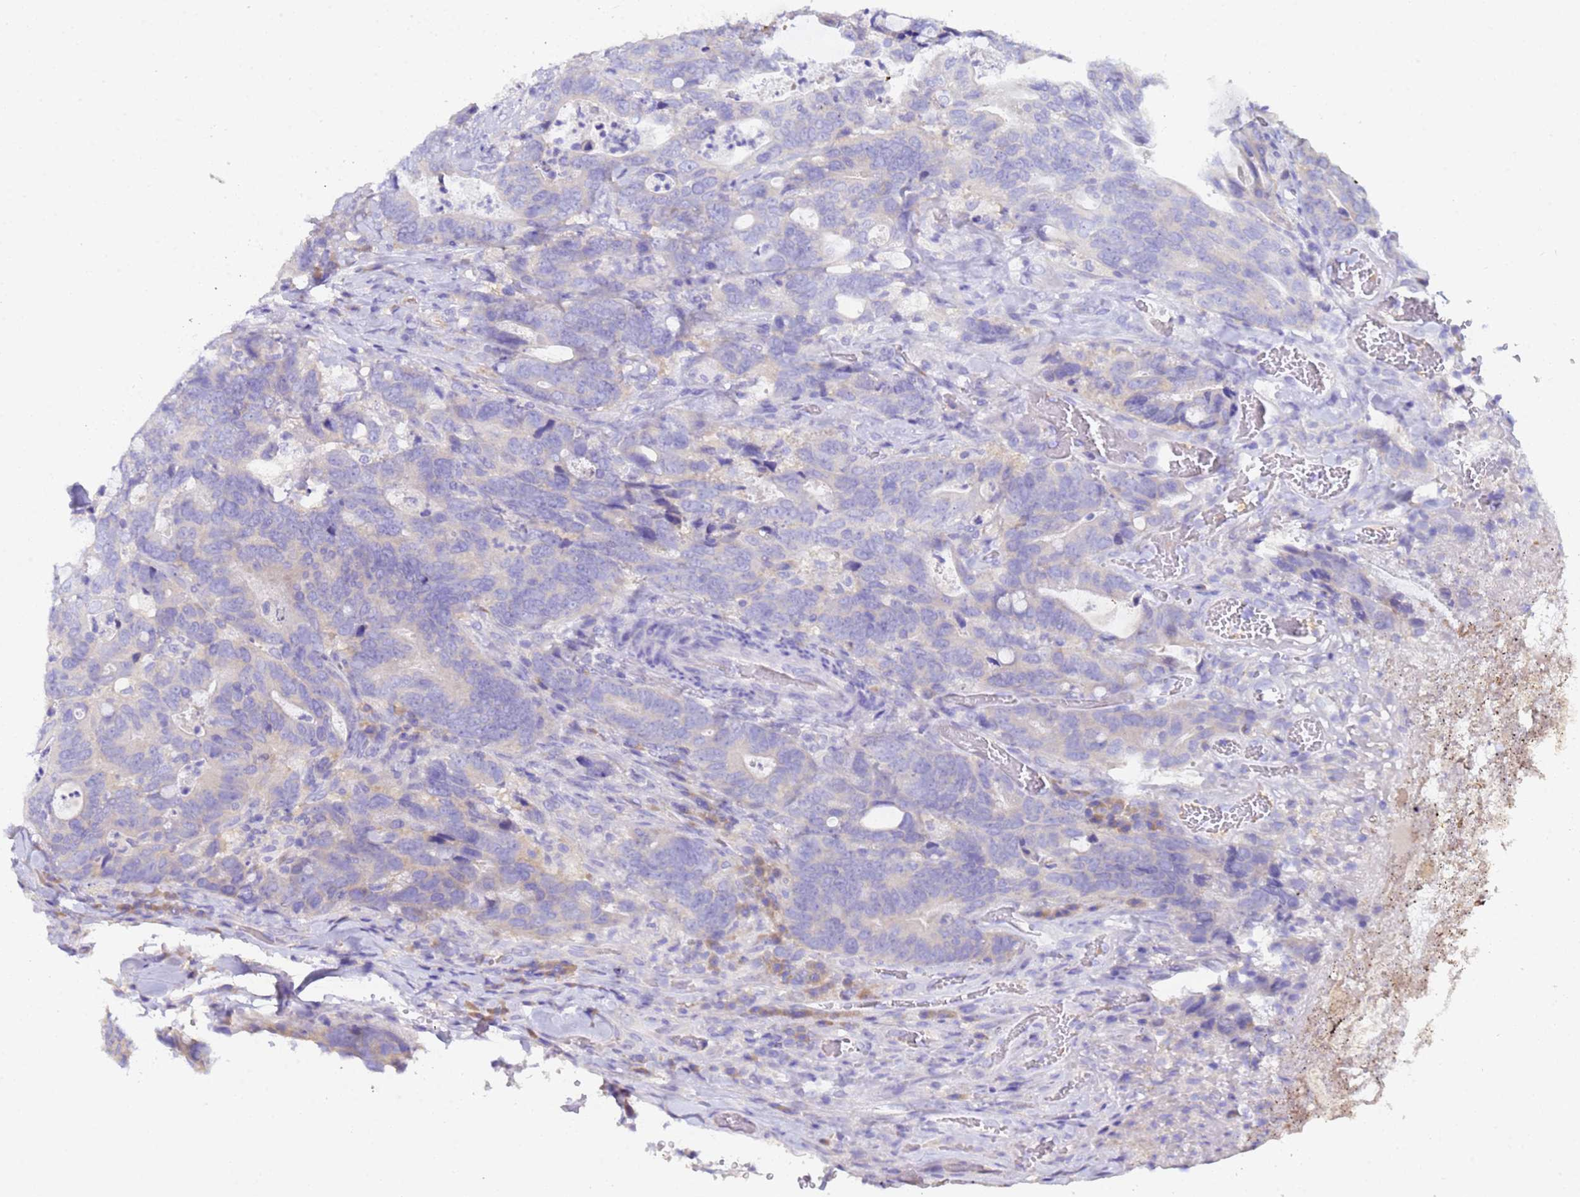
{"staining": {"intensity": "negative", "quantity": "none", "location": "none"}, "tissue": "colorectal cancer", "cell_type": "Tumor cells", "image_type": "cancer", "snomed": [{"axis": "morphology", "description": "Adenocarcinoma, NOS"}, {"axis": "topography", "description": "Colon"}], "caption": "Photomicrograph shows no protein expression in tumor cells of adenocarcinoma (colorectal) tissue.", "gene": "UBE2O", "patient": {"sex": "female", "age": 82}}